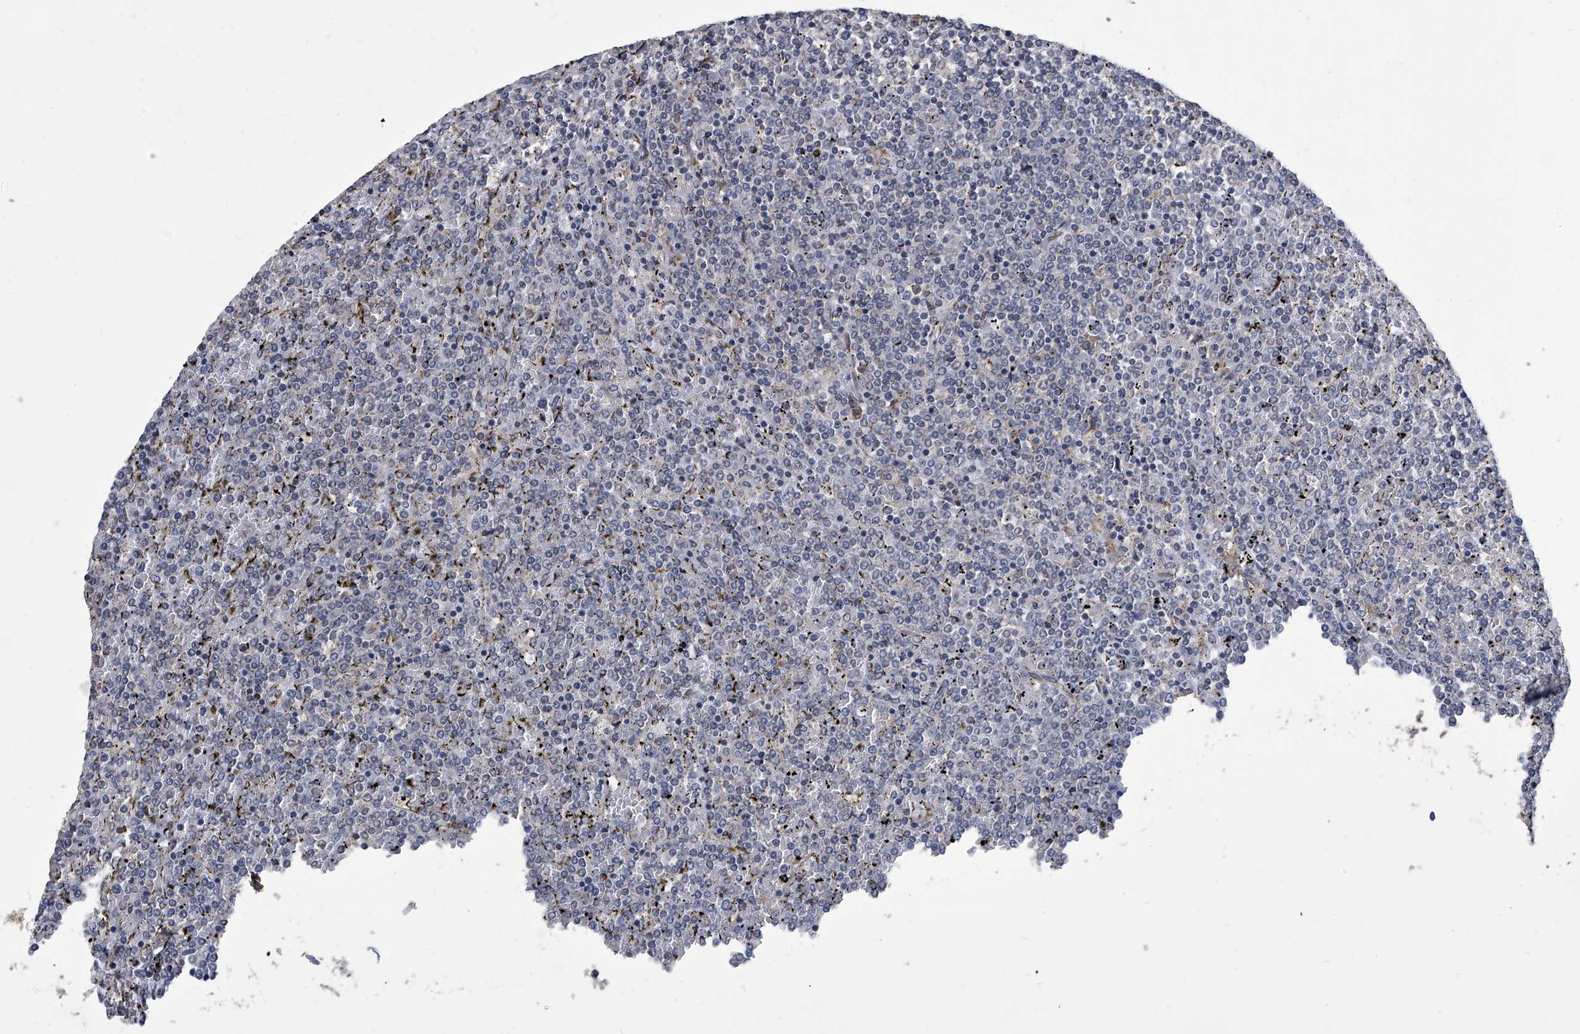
{"staining": {"intensity": "negative", "quantity": "none", "location": "none"}, "tissue": "lymphoma", "cell_type": "Tumor cells", "image_type": "cancer", "snomed": [{"axis": "morphology", "description": "Malignant lymphoma, non-Hodgkin's type, Low grade"}, {"axis": "topography", "description": "Spleen"}], "caption": "This histopathology image is of lymphoma stained with IHC to label a protein in brown with the nuclei are counter-stained blue. There is no staining in tumor cells.", "gene": "MAP4K3", "patient": {"sex": "female", "age": 19}}